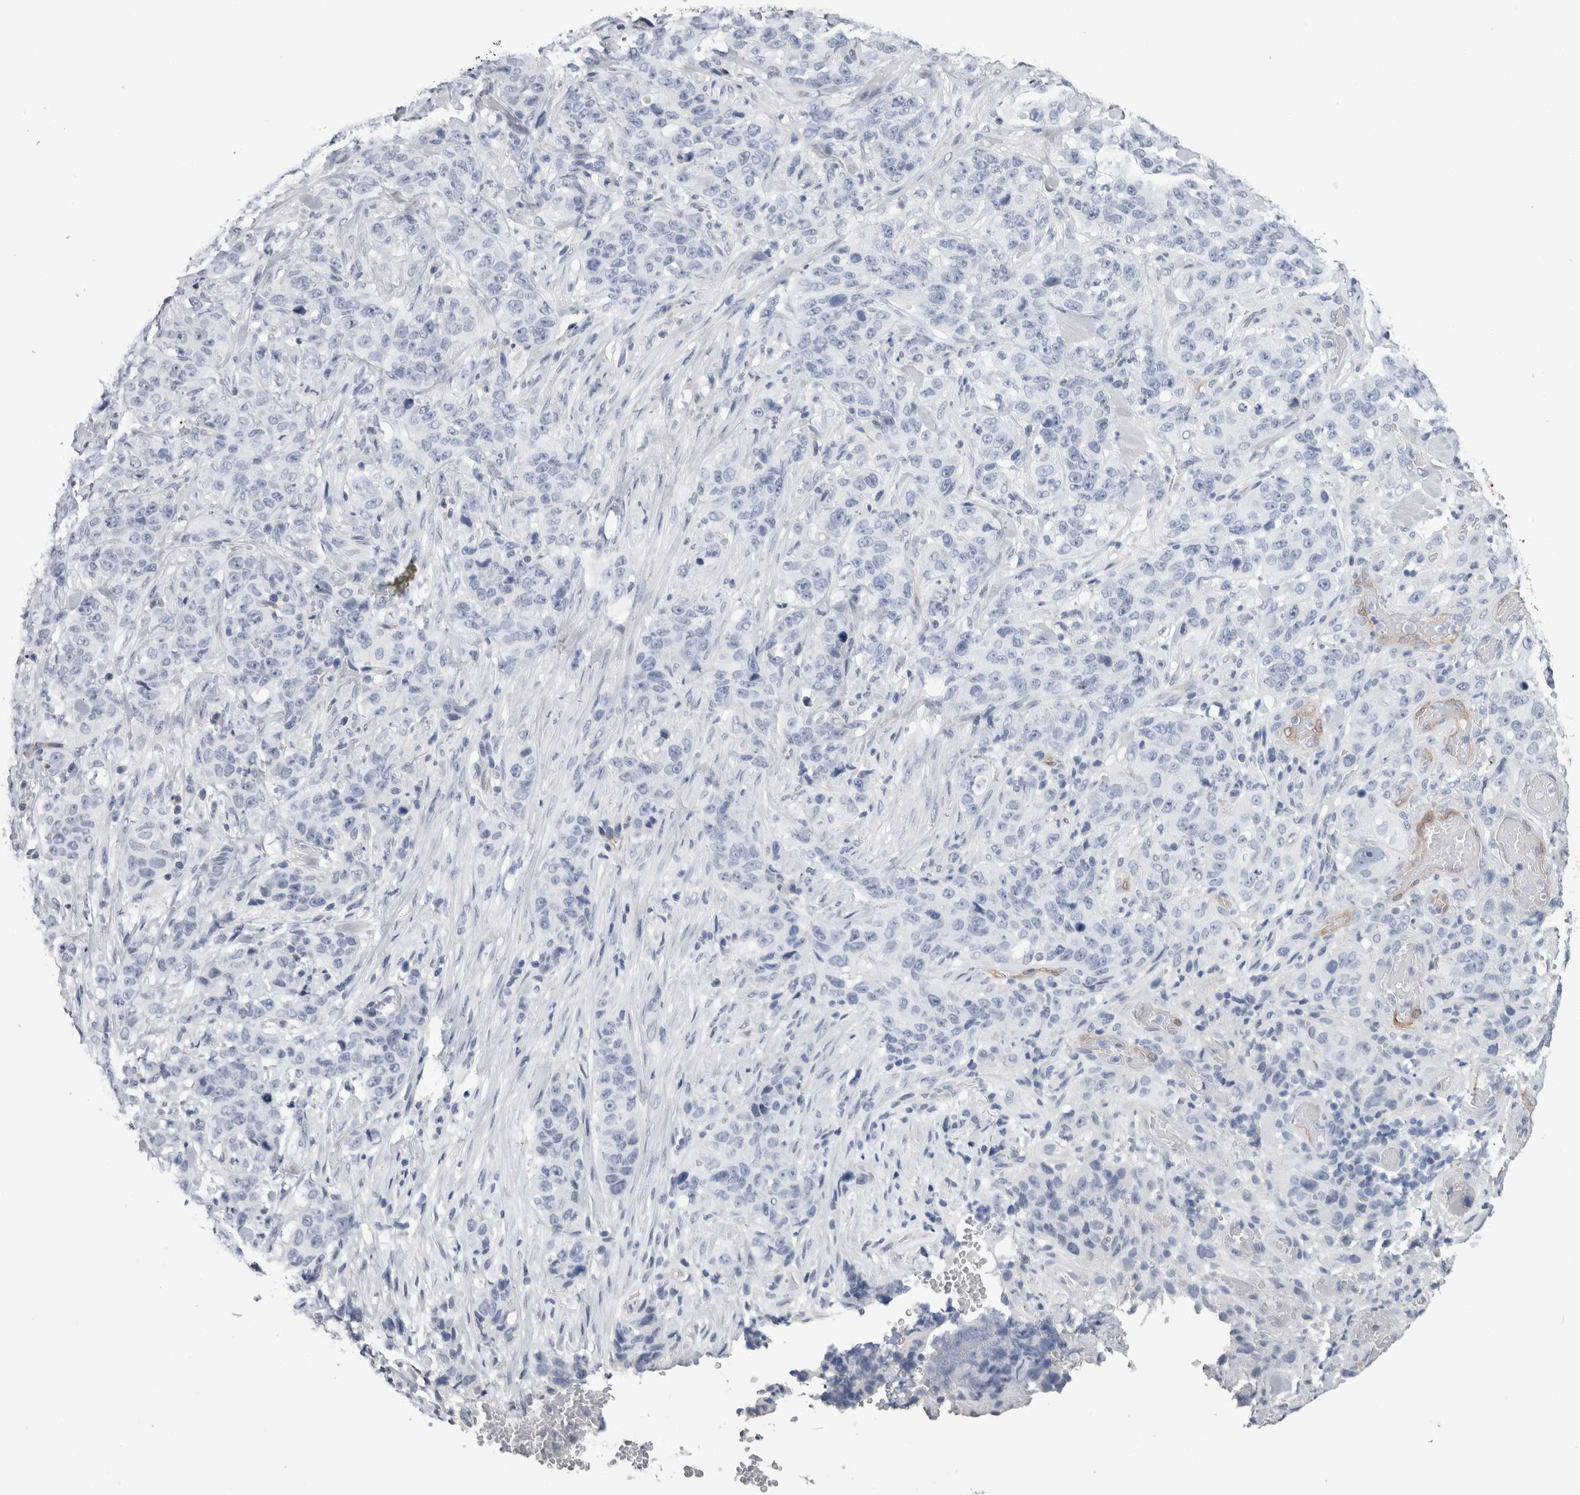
{"staining": {"intensity": "negative", "quantity": "none", "location": "none"}, "tissue": "stomach cancer", "cell_type": "Tumor cells", "image_type": "cancer", "snomed": [{"axis": "morphology", "description": "Adenocarcinoma, NOS"}, {"axis": "topography", "description": "Stomach"}], "caption": "Human stomach cancer (adenocarcinoma) stained for a protein using immunohistochemistry (IHC) shows no staining in tumor cells.", "gene": "FABP4", "patient": {"sex": "male", "age": 48}}